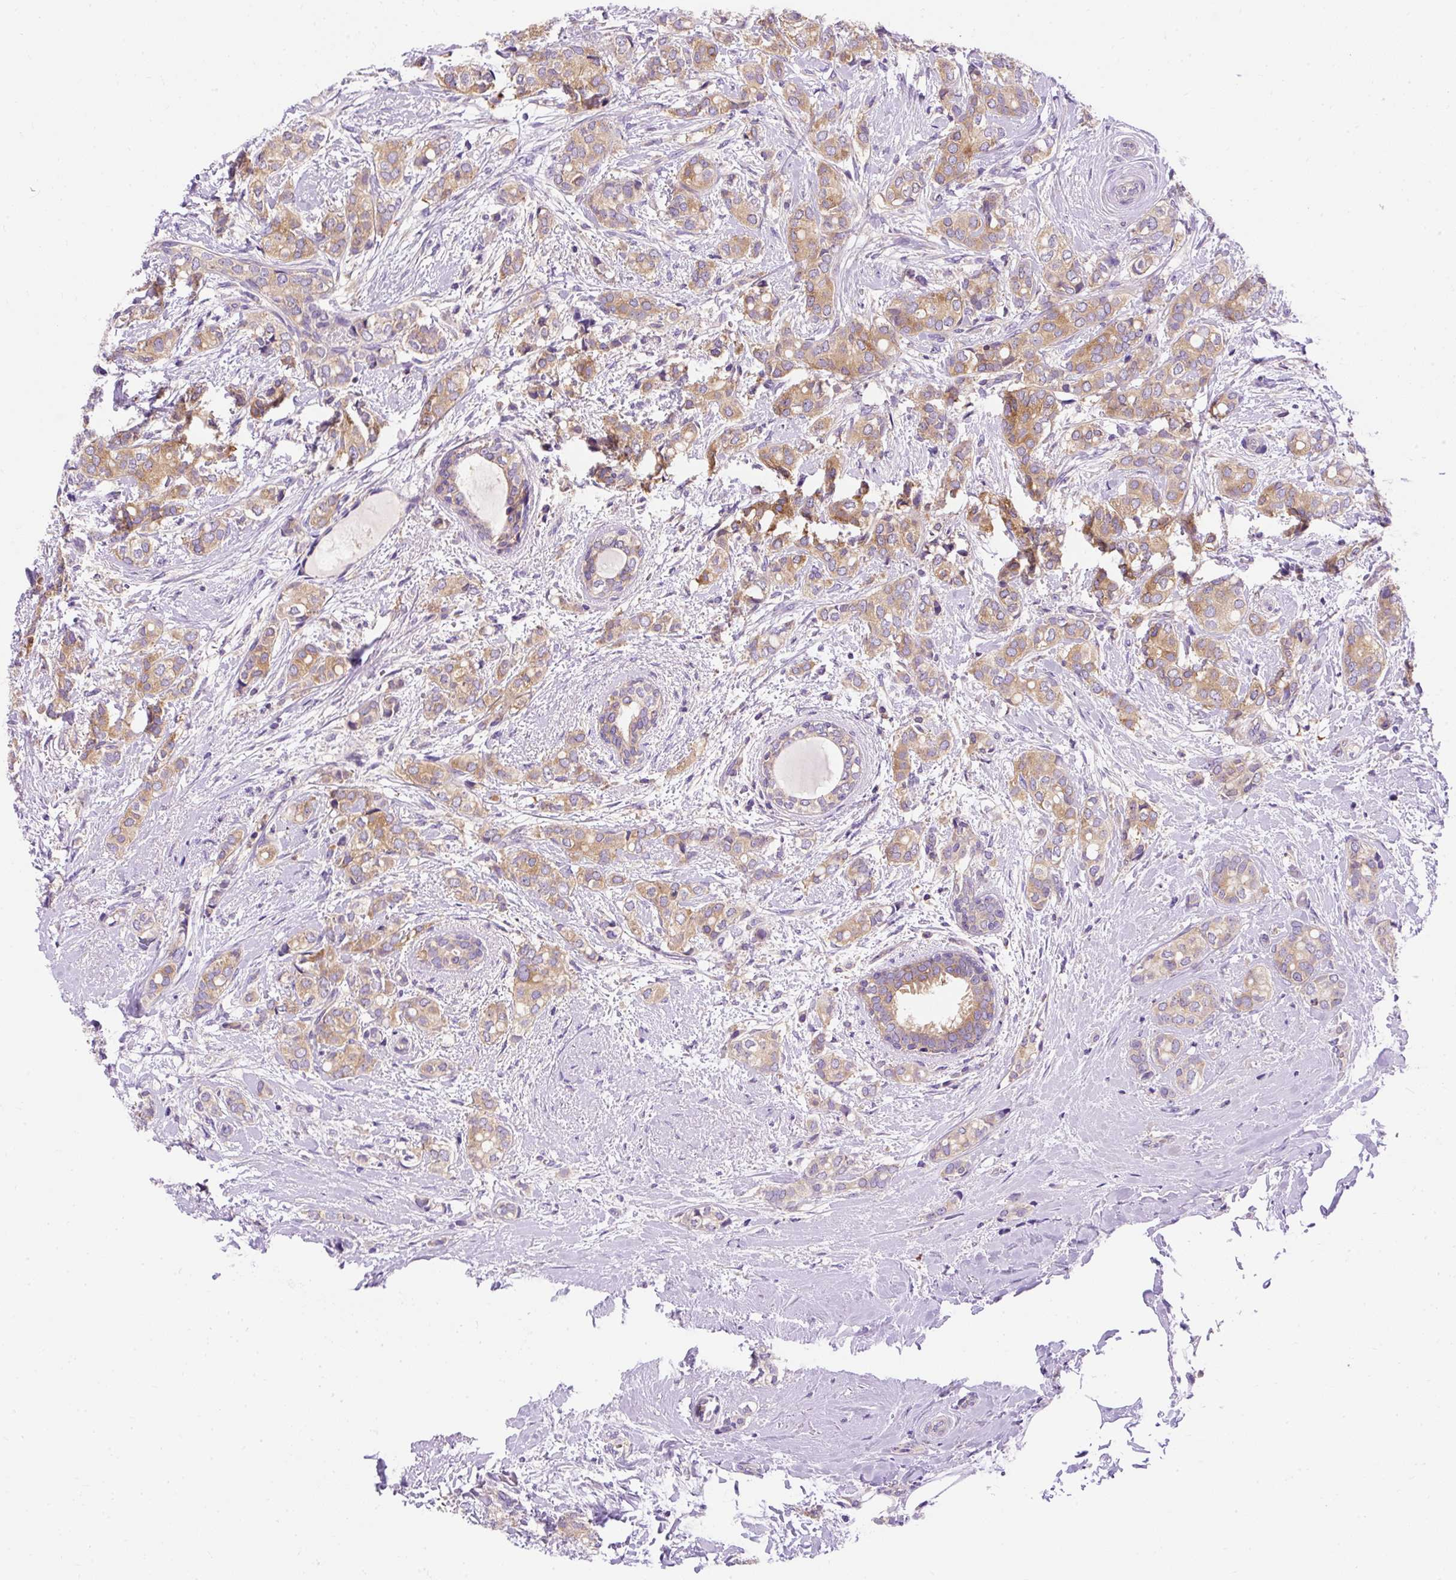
{"staining": {"intensity": "moderate", "quantity": ">75%", "location": "cytoplasmic/membranous"}, "tissue": "breast cancer", "cell_type": "Tumor cells", "image_type": "cancer", "snomed": [{"axis": "morphology", "description": "Duct carcinoma"}, {"axis": "topography", "description": "Breast"}], "caption": "There is medium levels of moderate cytoplasmic/membranous expression in tumor cells of invasive ductal carcinoma (breast), as demonstrated by immunohistochemical staining (brown color).", "gene": "OR4K15", "patient": {"sex": "female", "age": 73}}